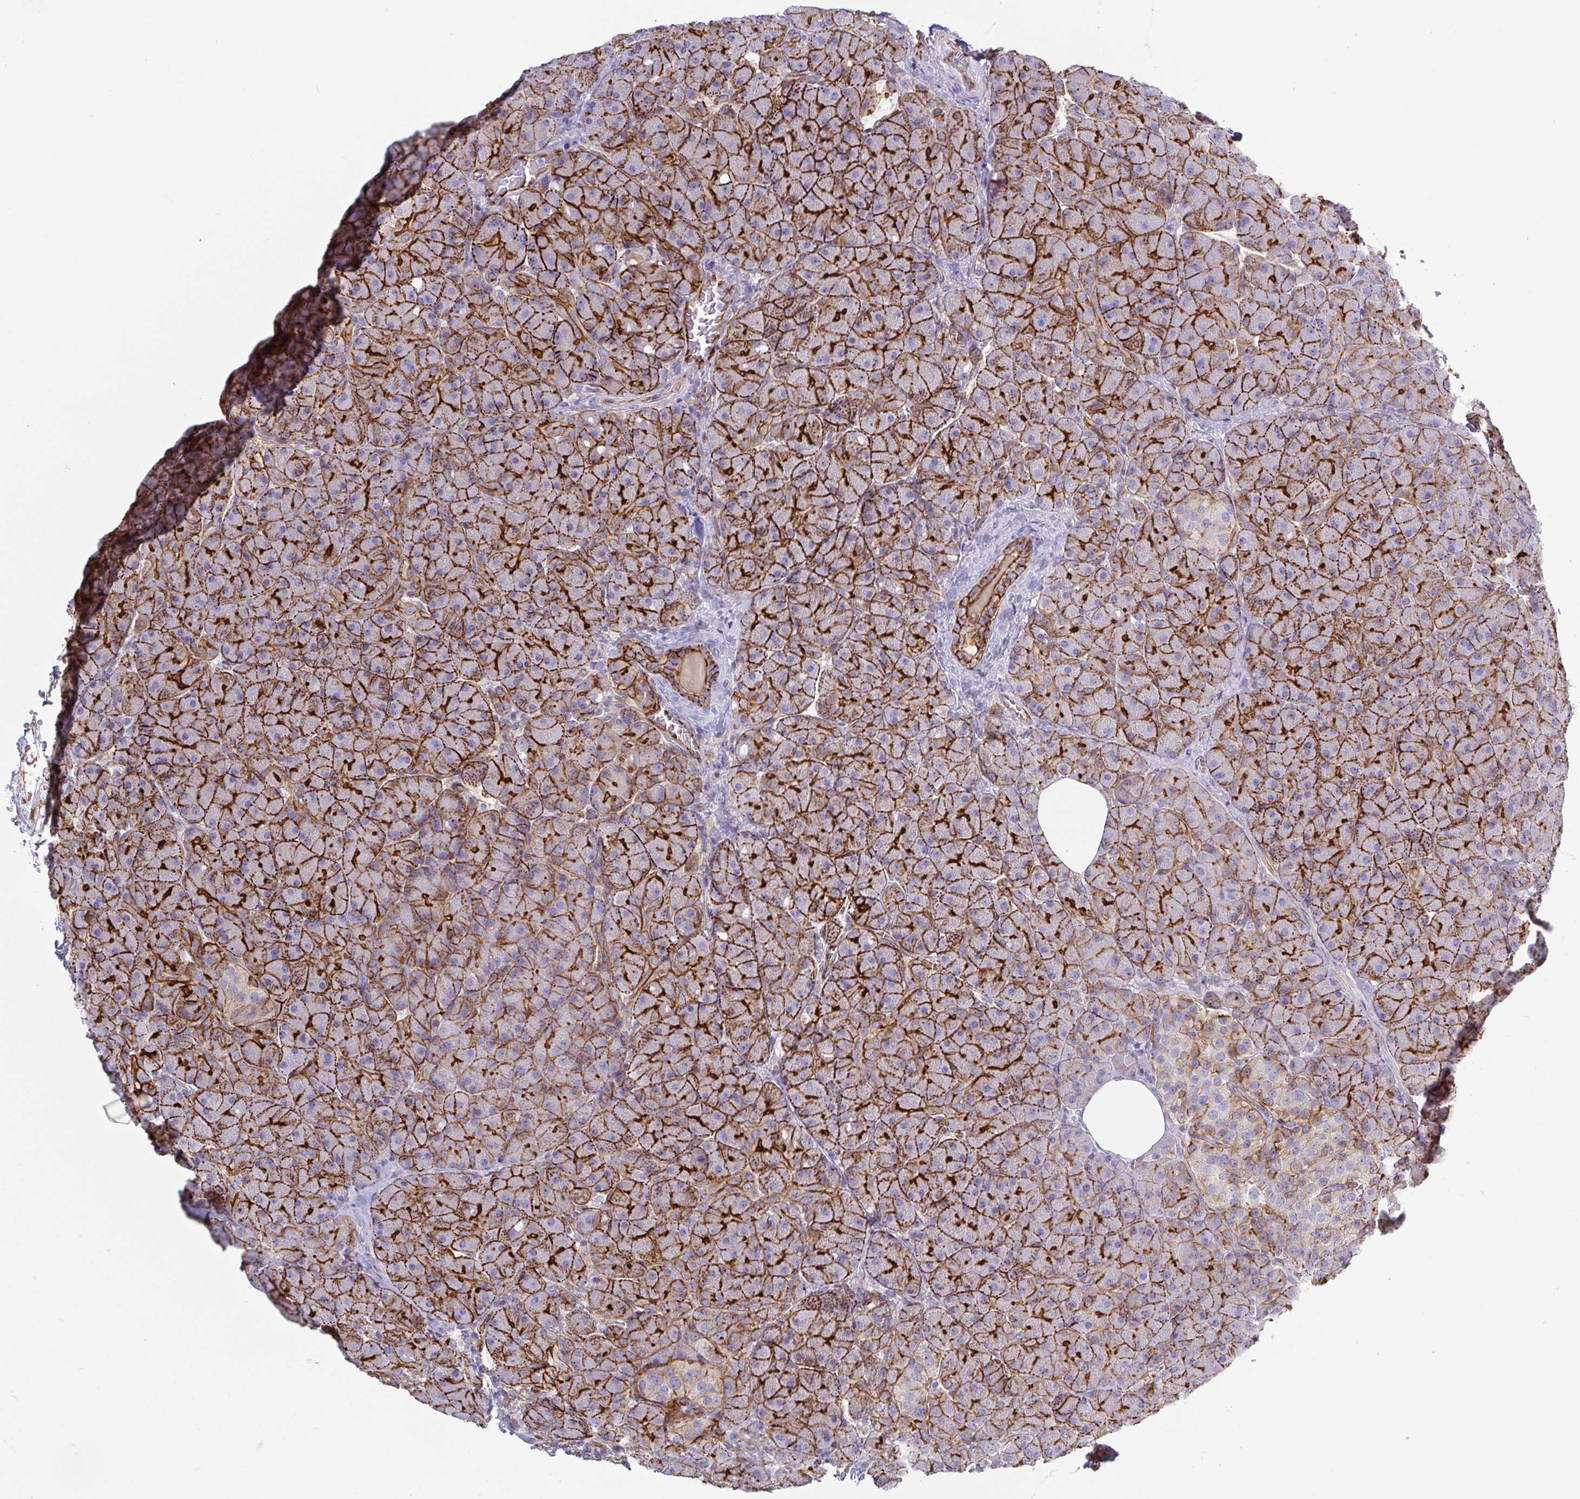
{"staining": {"intensity": "moderate", "quantity": ">75%", "location": "cytoplasmic/membranous"}, "tissue": "pancreas", "cell_type": "Exocrine glandular cells", "image_type": "normal", "snomed": [{"axis": "morphology", "description": "Normal tissue, NOS"}, {"axis": "topography", "description": "Pancreas"}], "caption": "Immunohistochemical staining of benign pancreas exhibits moderate cytoplasmic/membranous protein positivity in approximately >75% of exocrine glandular cells.", "gene": "LIMA1", "patient": {"sex": "male", "age": 55}}